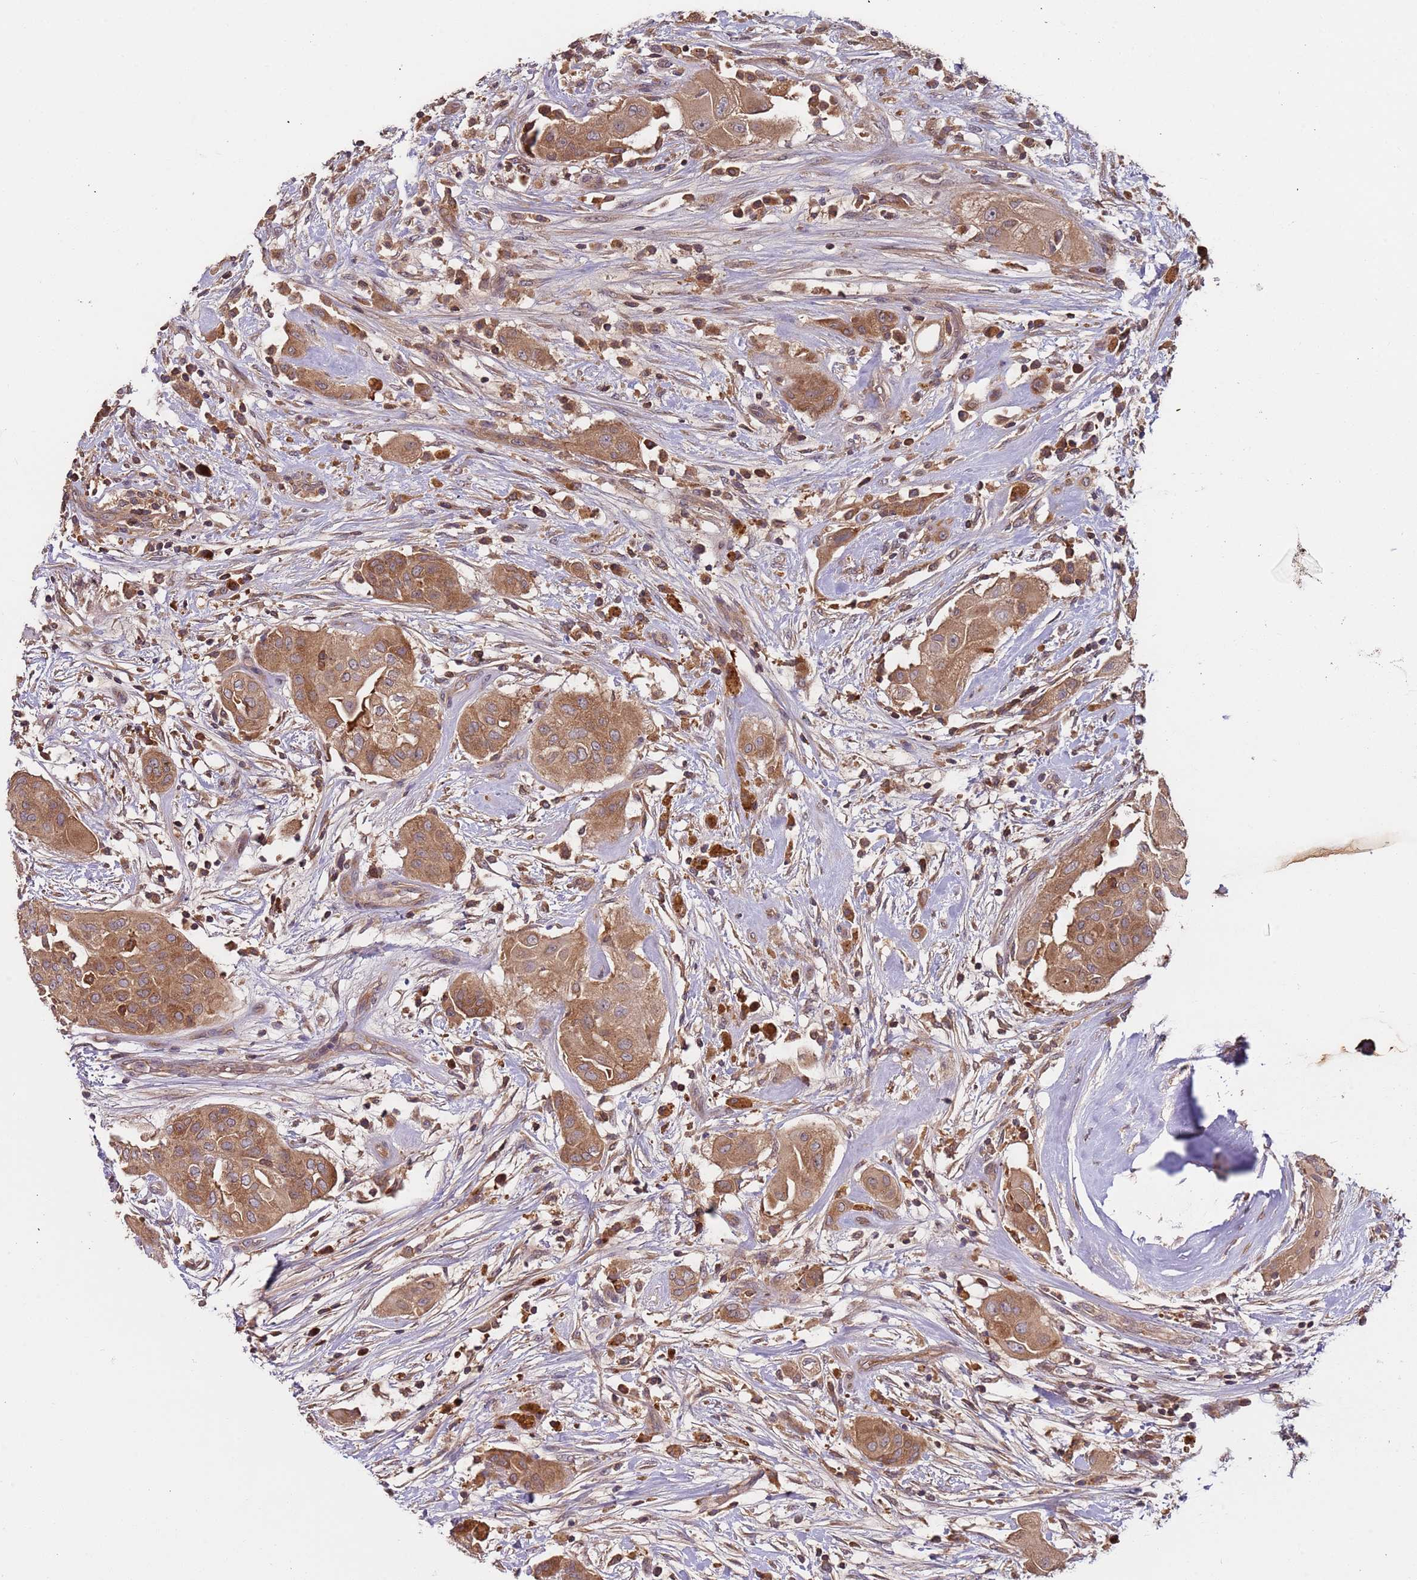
{"staining": {"intensity": "moderate", "quantity": ">75%", "location": "cytoplasmic/membranous"}, "tissue": "thyroid cancer", "cell_type": "Tumor cells", "image_type": "cancer", "snomed": [{"axis": "morphology", "description": "Papillary adenocarcinoma, NOS"}, {"axis": "topography", "description": "Thyroid gland"}], "caption": "A high-resolution image shows immunohistochemistry (IHC) staining of papillary adenocarcinoma (thyroid), which shows moderate cytoplasmic/membranous staining in approximately >75% of tumor cells.", "gene": "OR5A2", "patient": {"sex": "female", "age": 59}}